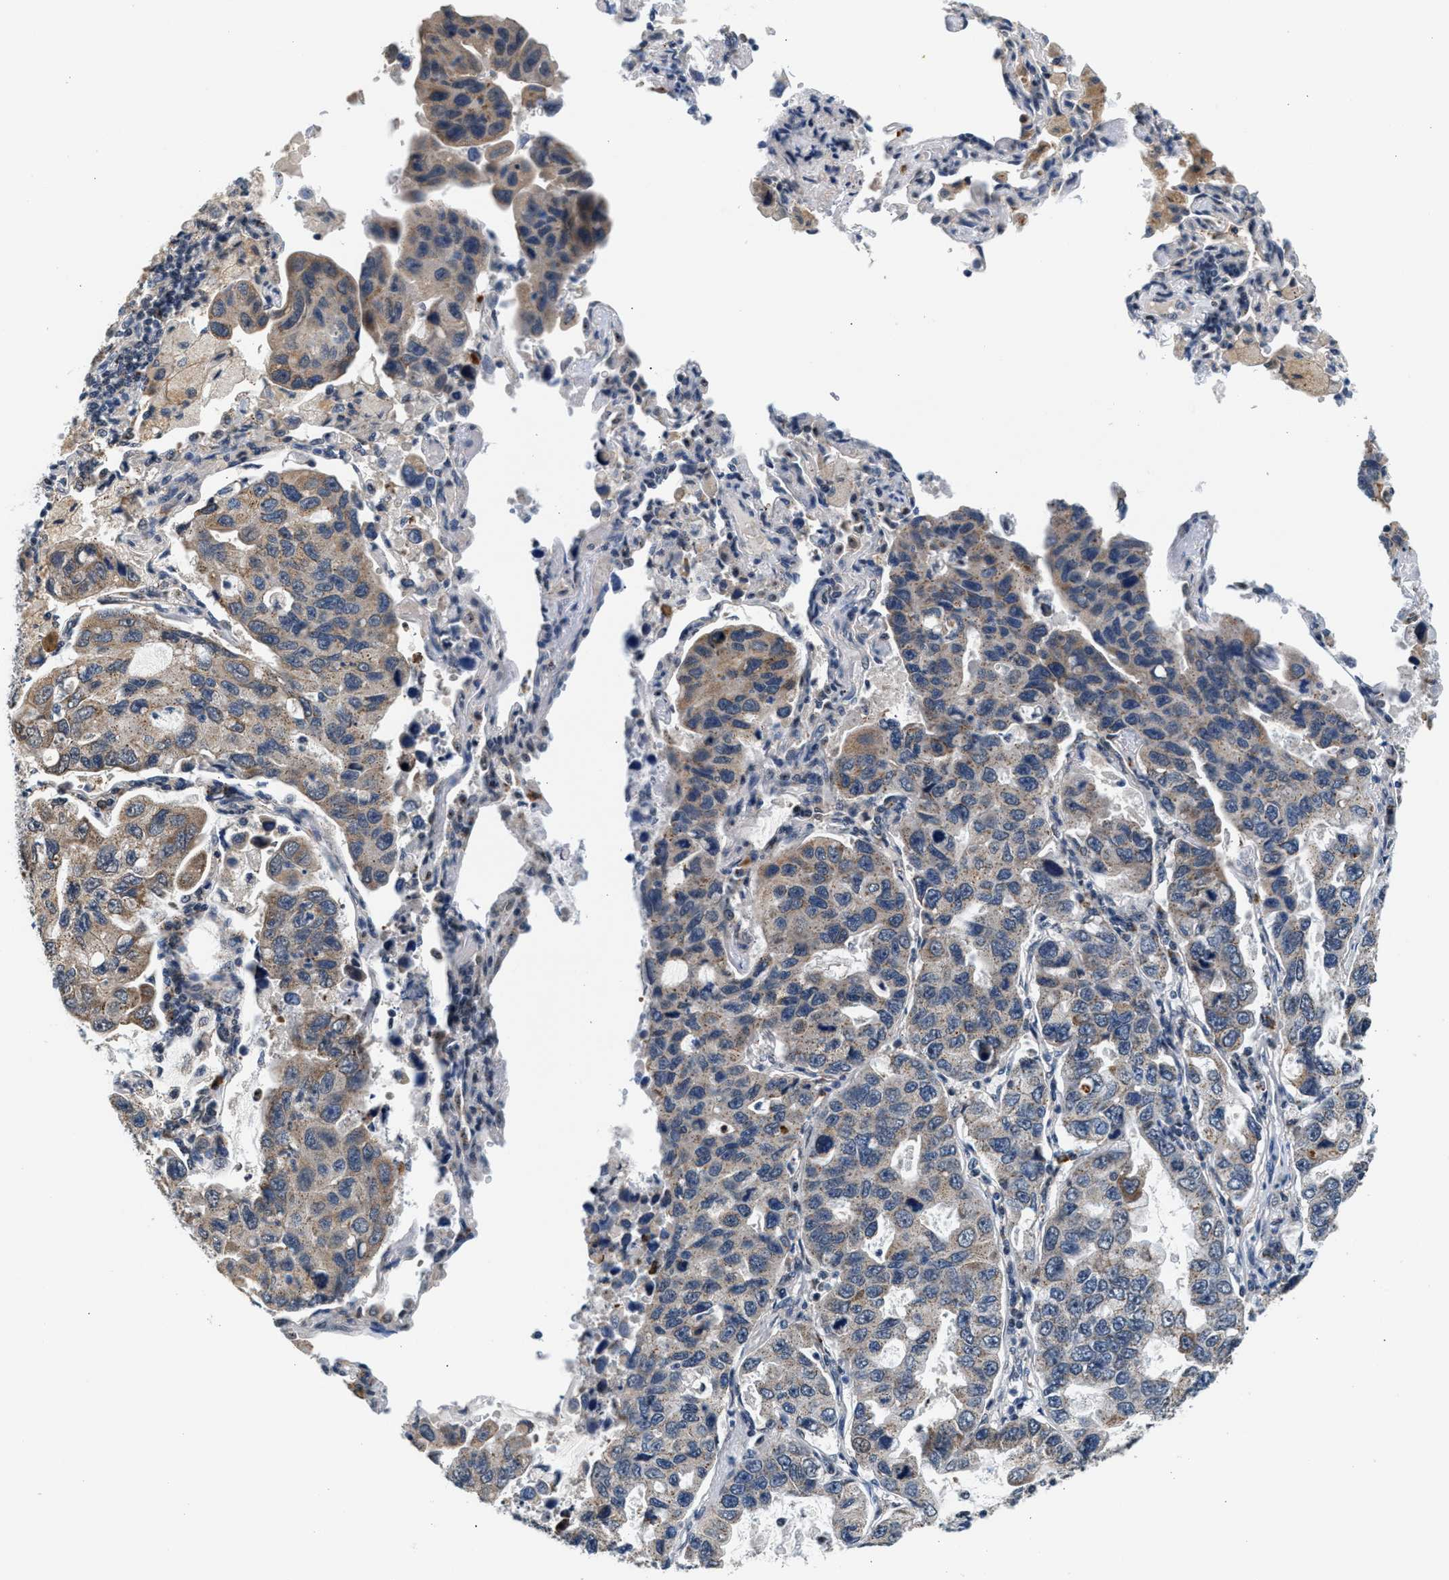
{"staining": {"intensity": "weak", "quantity": "<25%", "location": "cytoplasmic/membranous"}, "tissue": "lung cancer", "cell_type": "Tumor cells", "image_type": "cancer", "snomed": [{"axis": "morphology", "description": "Adenocarcinoma, NOS"}, {"axis": "topography", "description": "Lung"}], "caption": "This micrograph is of lung cancer stained with immunohistochemistry (IHC) to label a protein in brown with the nuclei are counter-stained blue. There is no expression in tumor cells.", "gene": "KCNMB2", "patient": {"sex": "male", "age": 64}}